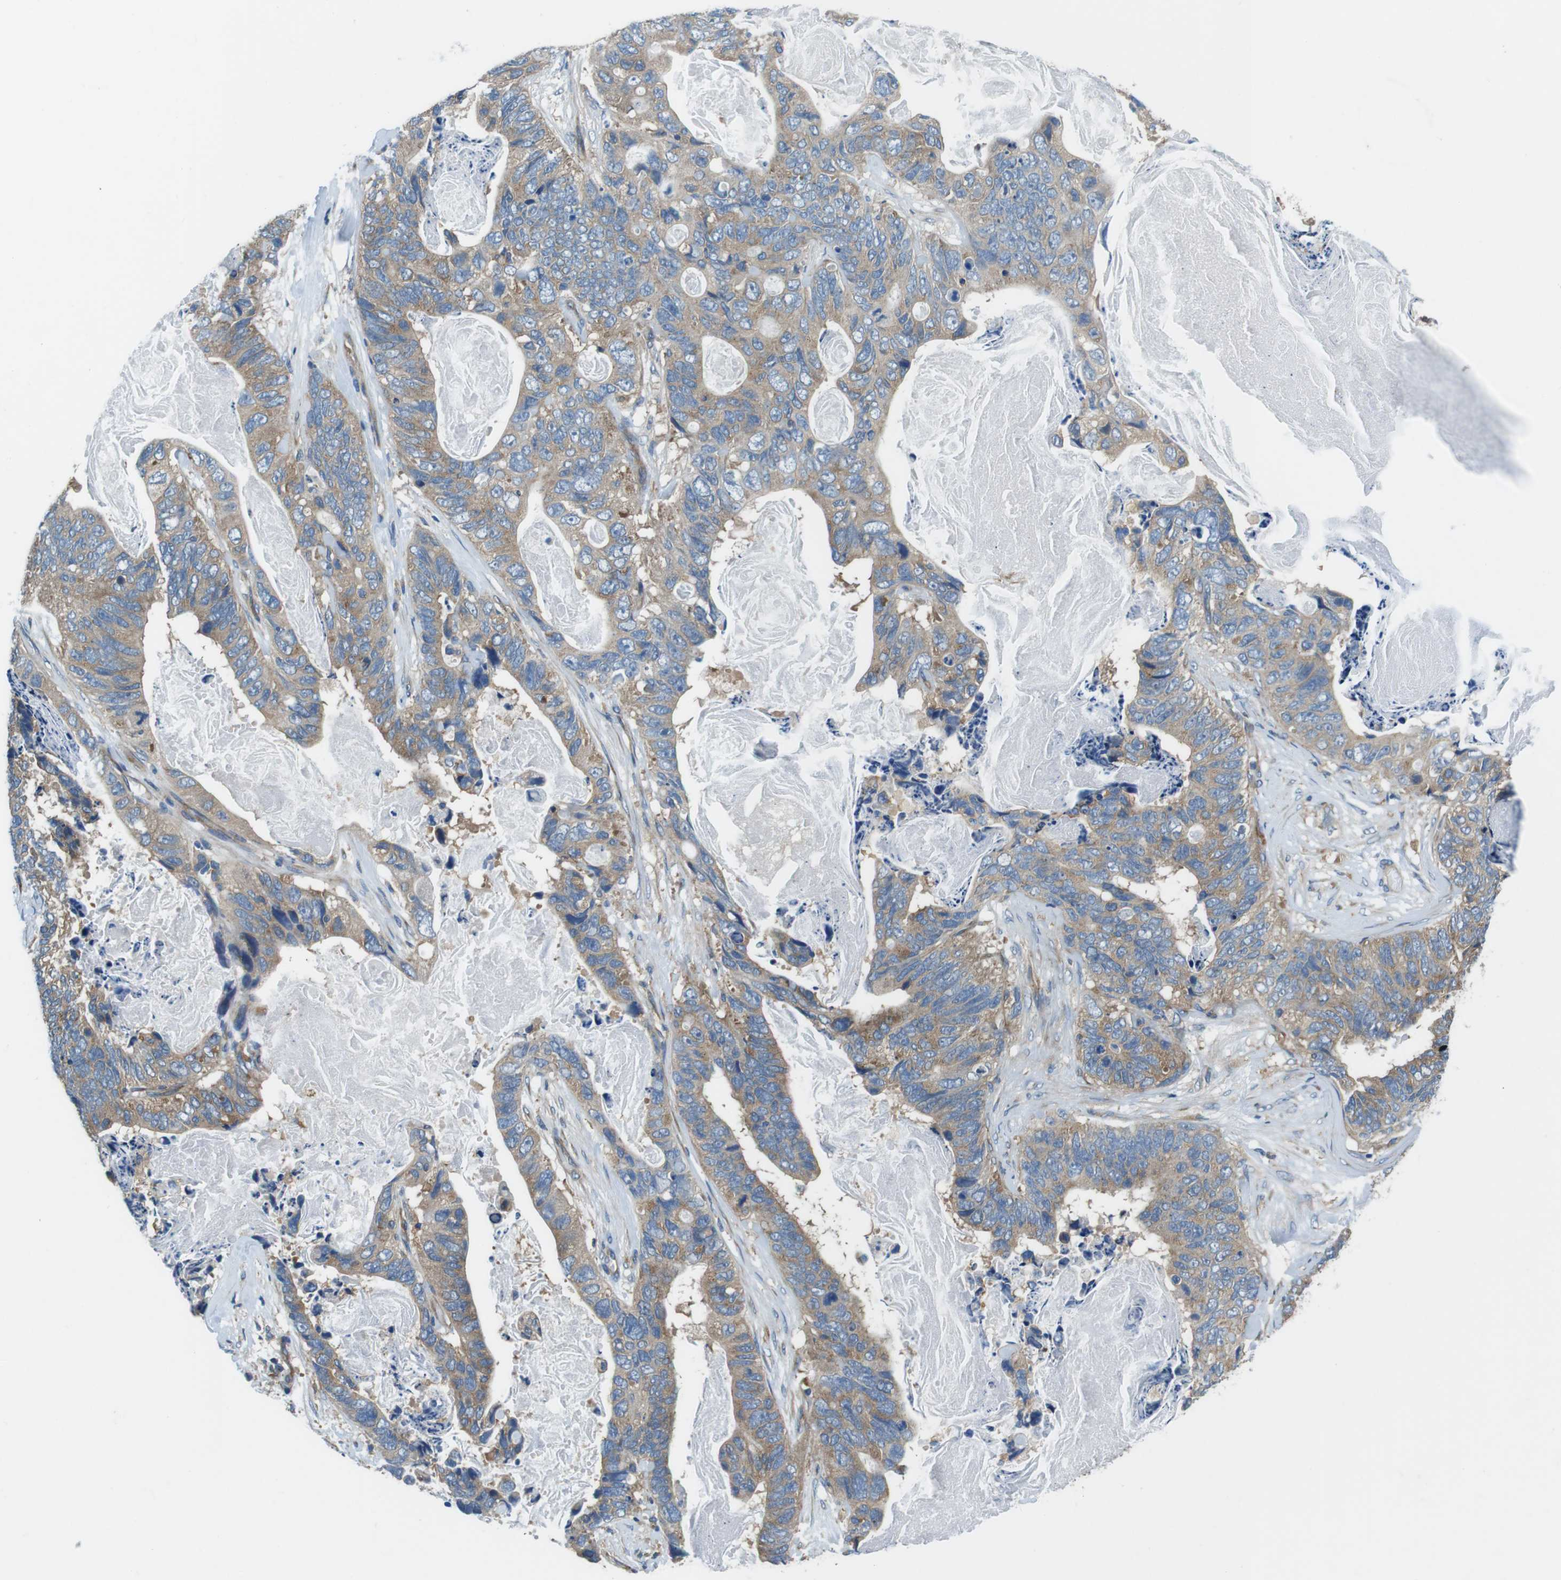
{"staining": {"intensity": "moderate", "quantity": ">75%", "location": "cytoplasmic/membranous"}, "tissue": "stomach cancer", "cell_type": "Tumor cells", "image_type": "cancer", "snomed": [{"axis": "morphology", "description": "Adenocarcinoma, NOS"}, {"axis": "topography", "description": "Stomach"}], "caption": "Stomach cancer (adenocarcinoma) stained with a brown dye displays moderate cytoplasmic/membranous positive staining in about >75% of tumor cells.", "gene": "DENND4C", "patient": {"sex": "female", "age": 89}}